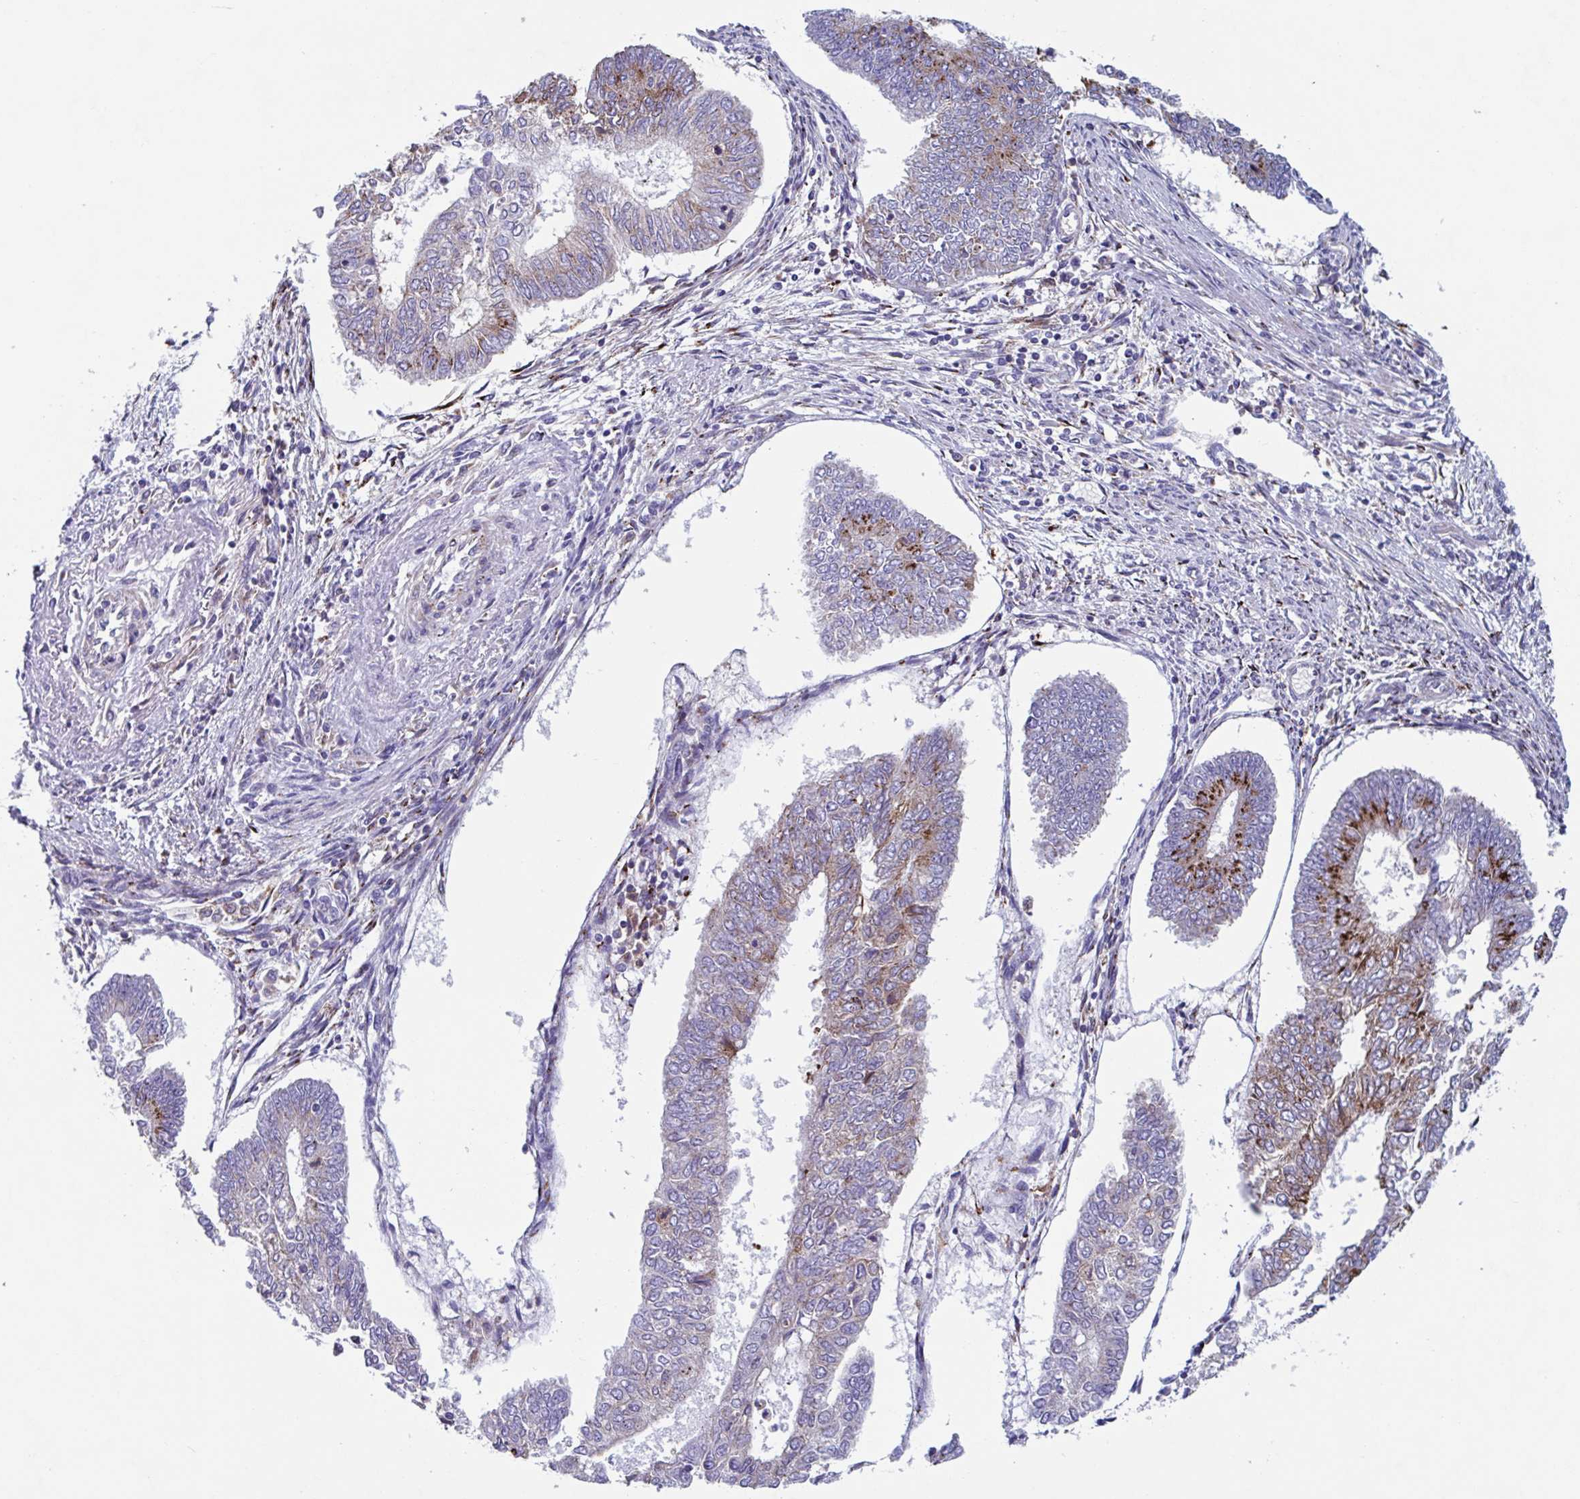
{"staining": {"intensity": "moderate", "quantity": "<25%", "location": "cytoplasmic/membranous"}, "tissue": "endometrial cancer", "cell_type": "Tumor cells", "image_type": "cancer", "snomed": [{"axis": "morphology", "description": "Adenocarcinoma, NOS"}, {"axis": "topography", "description": "Endometrium"}], "caption": "Adenocarcinoma (endometrial) stained for a protein exhibits moderate cytoplasmic/membranous positivity in tumor cells. (Brightfield microscopy of DAB IHC at high magnification).", "gene": "RFK", "patient": {"sex": "female", "age": 68}}